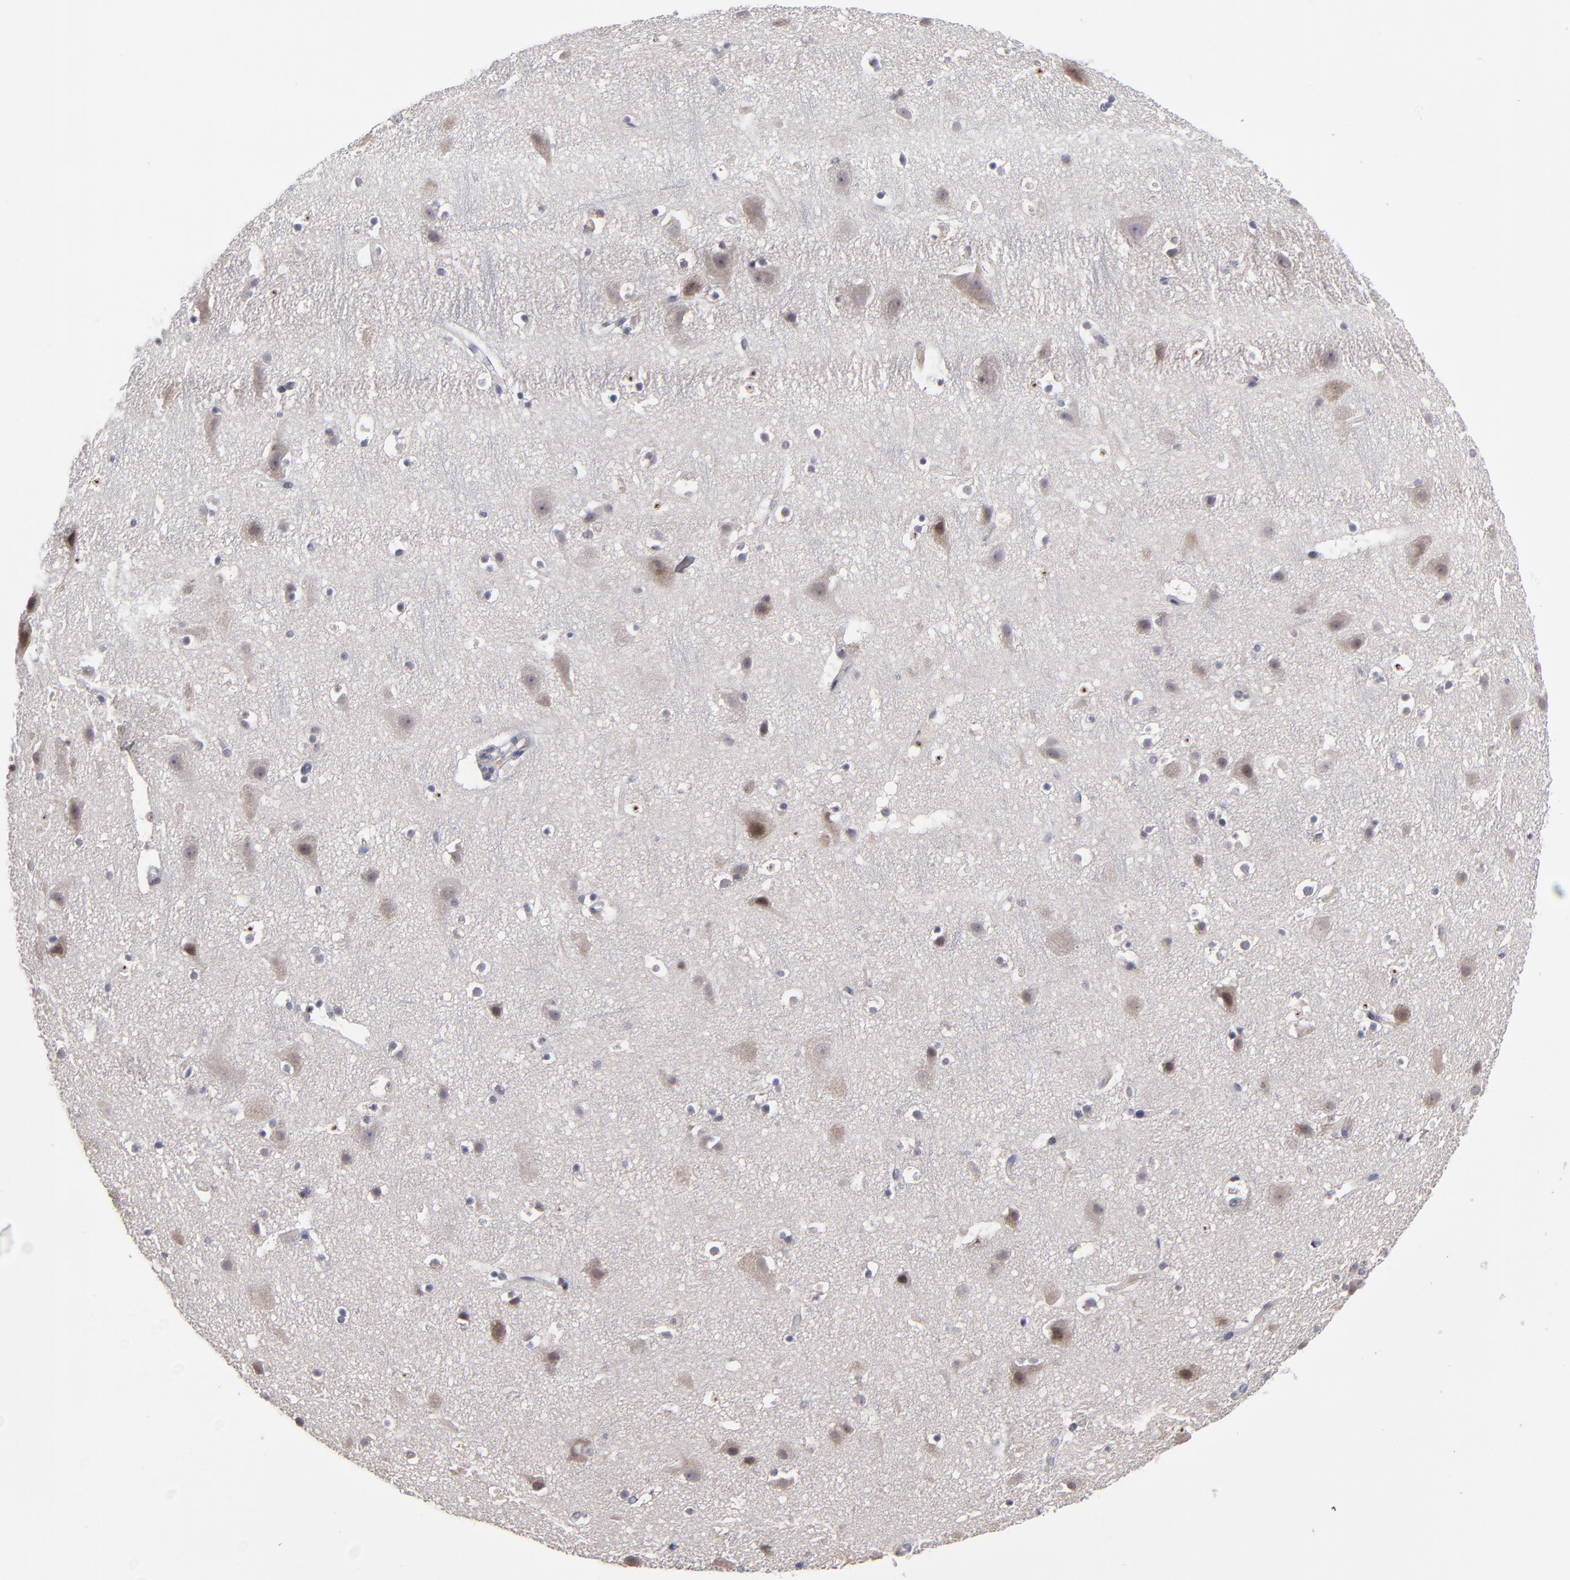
{"staining": {"intensity": "negative", "quantity": "none", "location": "none"}, "tissue": "cerebral cortex", "cell_type": "Endothelial cells", "image_type": "normal", "snomed": [{"axis": "morphology", "description": "Normal tissue, NOS"}, {"axis": "topography", "description": "Cerebral cortex"}], "caption": "IHC image of benign cerebral cortex: human cerebral cortex stained with DAB (3,3'-diaminobenzidine) reveals no significant protein expression in endothelial cells. The staining is performed using DAB (3,3'-diaminobenzidine) brown chromogen with nuclei counter-stained in using hematoxylin.", "gene": "EXD2", "patient": {"sex": "male", "age": 45}}